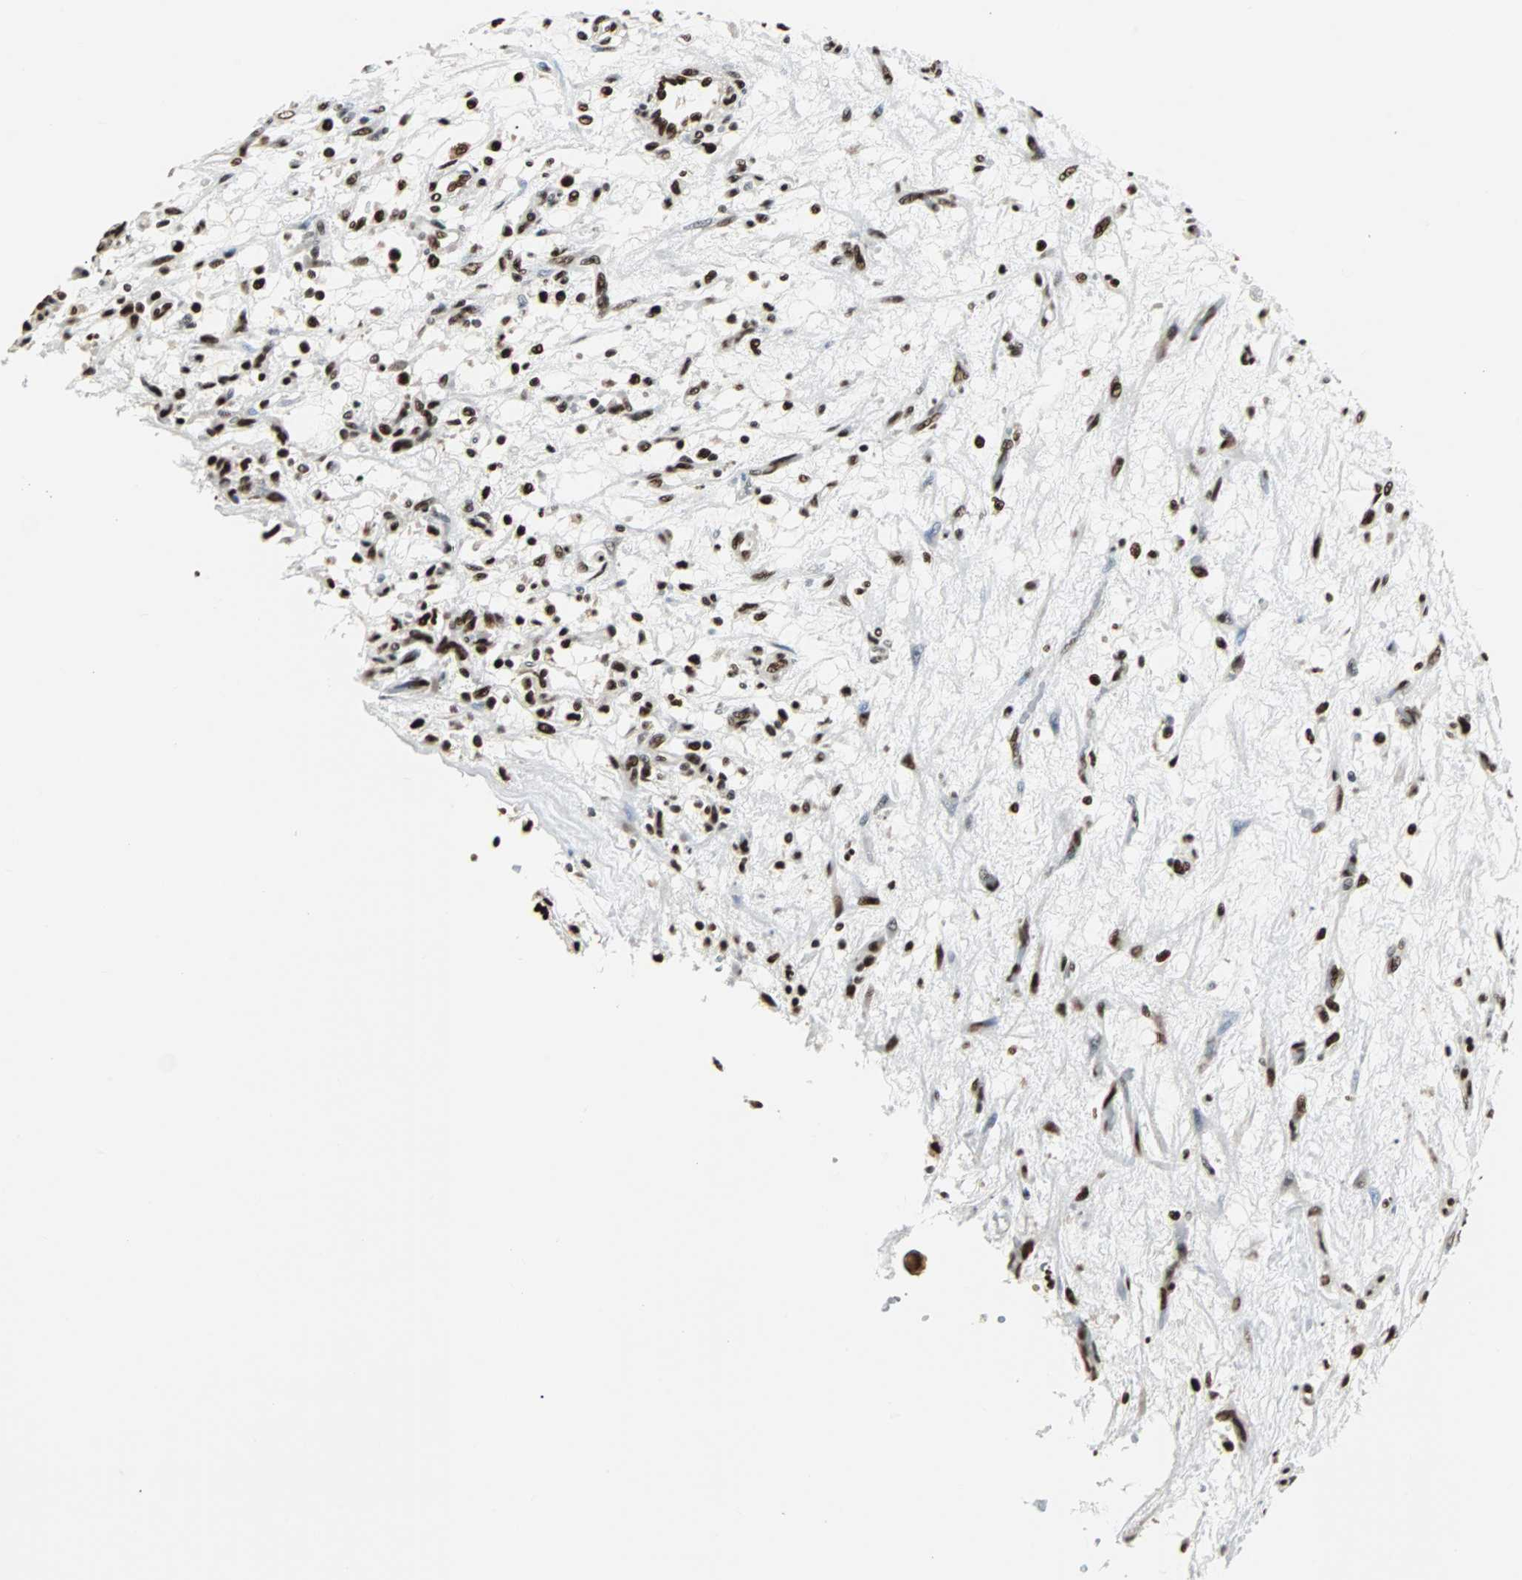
{"staining": {"intensity": "strong", "quantity": ">75%", "location": "nuclear"}, "tissue": "renal cancer", "cell_type": "Tumor cells", "image_type": "cancer", "snomed": [{"axis": "morphology", "description": "Adenocarcinoma, NOS"}, {"axis": "topography", "description": "Kidney"}], "caption": "Immunohistochemistry staining of renal cancer, which exhibits high levels of strong nuclear staining in about >75% of tumor cells indicating strong nuclear protein staining. The staining was performed using DAB (3,3'-diaminobenzidine) (brown) for protein detection and nuclei were counterstained in hematoxylin (blue).", "gene": "XRCC4", "patient": {"sex": "female", "age": 57}}